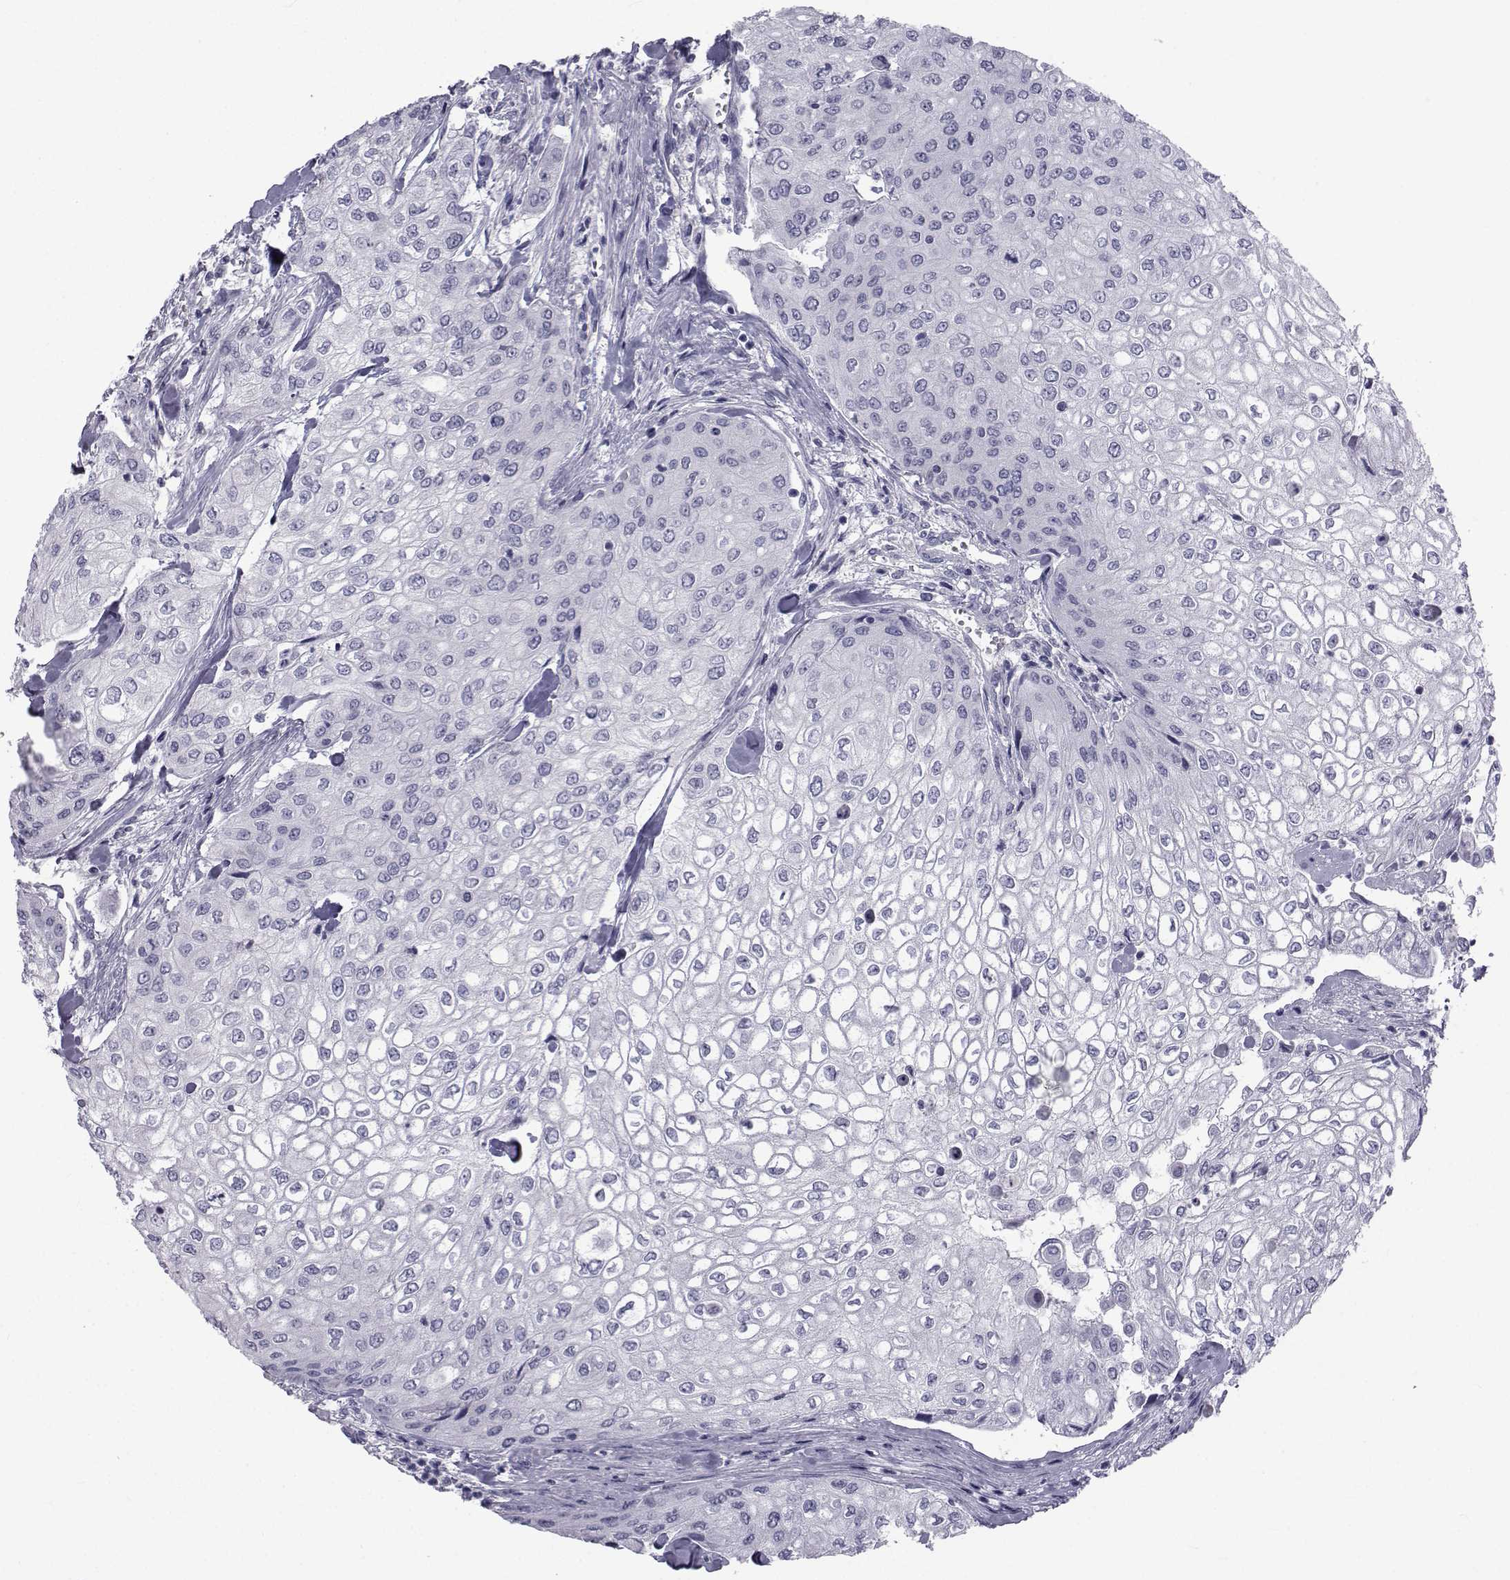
{"staining": {"intensity": "negative", "quantity": "none", "location": "none"}, "tissue": "urothelial cancer", "cell_type": "Tumor cells", "image_type": "cancer", "snomed": [{"axis": "morphology", "description": "Urothelial carcinoma, High grade"}, {"axis": "topography", "description": "Urinary bladder"}], "caption": "Photomicrograph shows no significant protein staining in tumor cells of urothelial cancer.", "gene": "FDXR", "patient": {"sex": "male", "age": 62}}